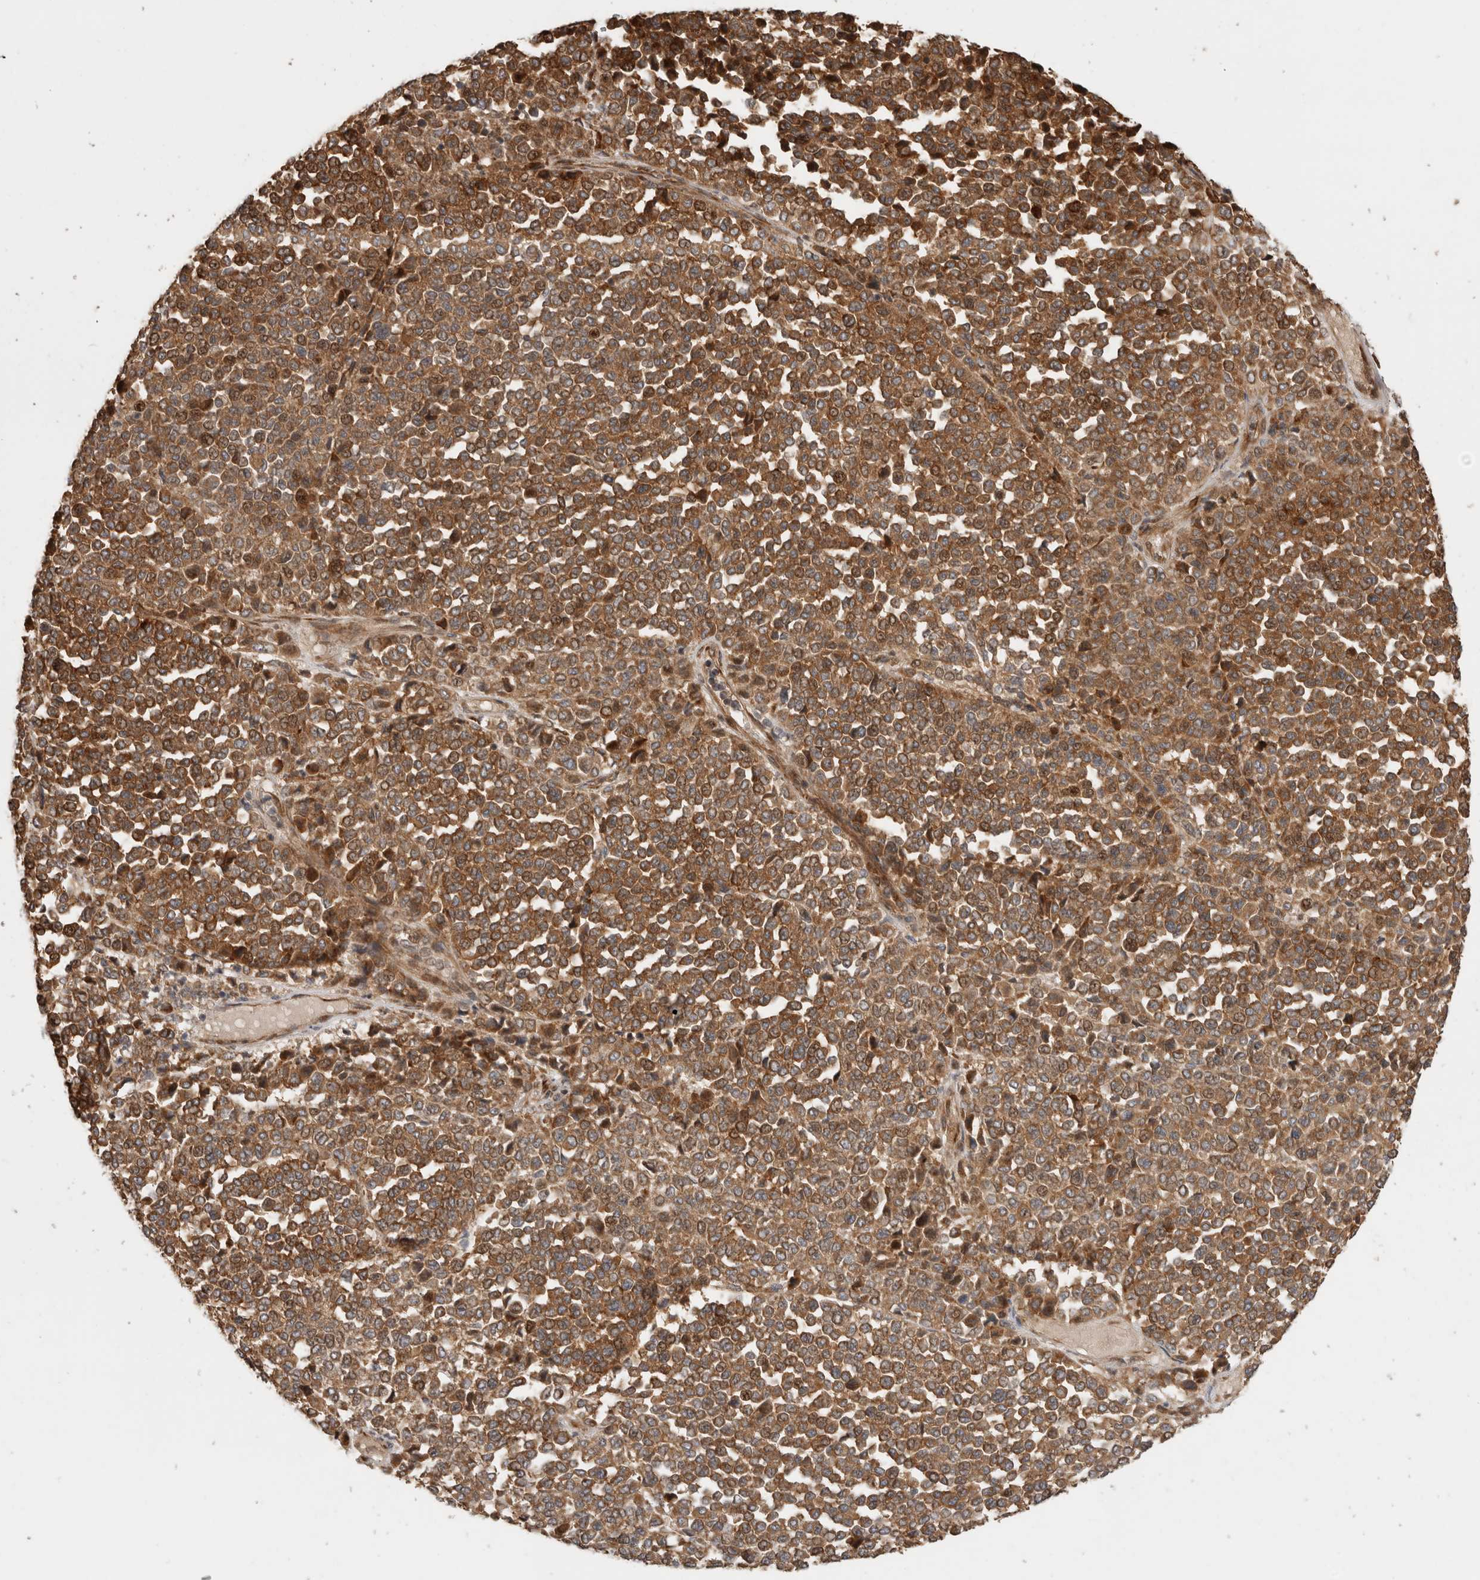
{"staining": {"intensity": "moderate", "quantity": ">75%", "location": "cytoplasmic/membranous"}, "tissue": "melanoma", "cell_type": "Tumor cells", "image_type": "cancer", "snomed": [{"axis": "morphology", "description": "Malignant melanoma, Metastatic site"}, {"axis": "topography", "description": "Pancreas"}], "caption": "Protein expression analysis of melanoma exhibits moderate cytoplasmic/membranous staining in about >75% of tumor cells. (DAB IHC with brightfield microscopy, high magnification).", "gene": "PCDHB15", "patient": {"sex": "female", "age": 30}}